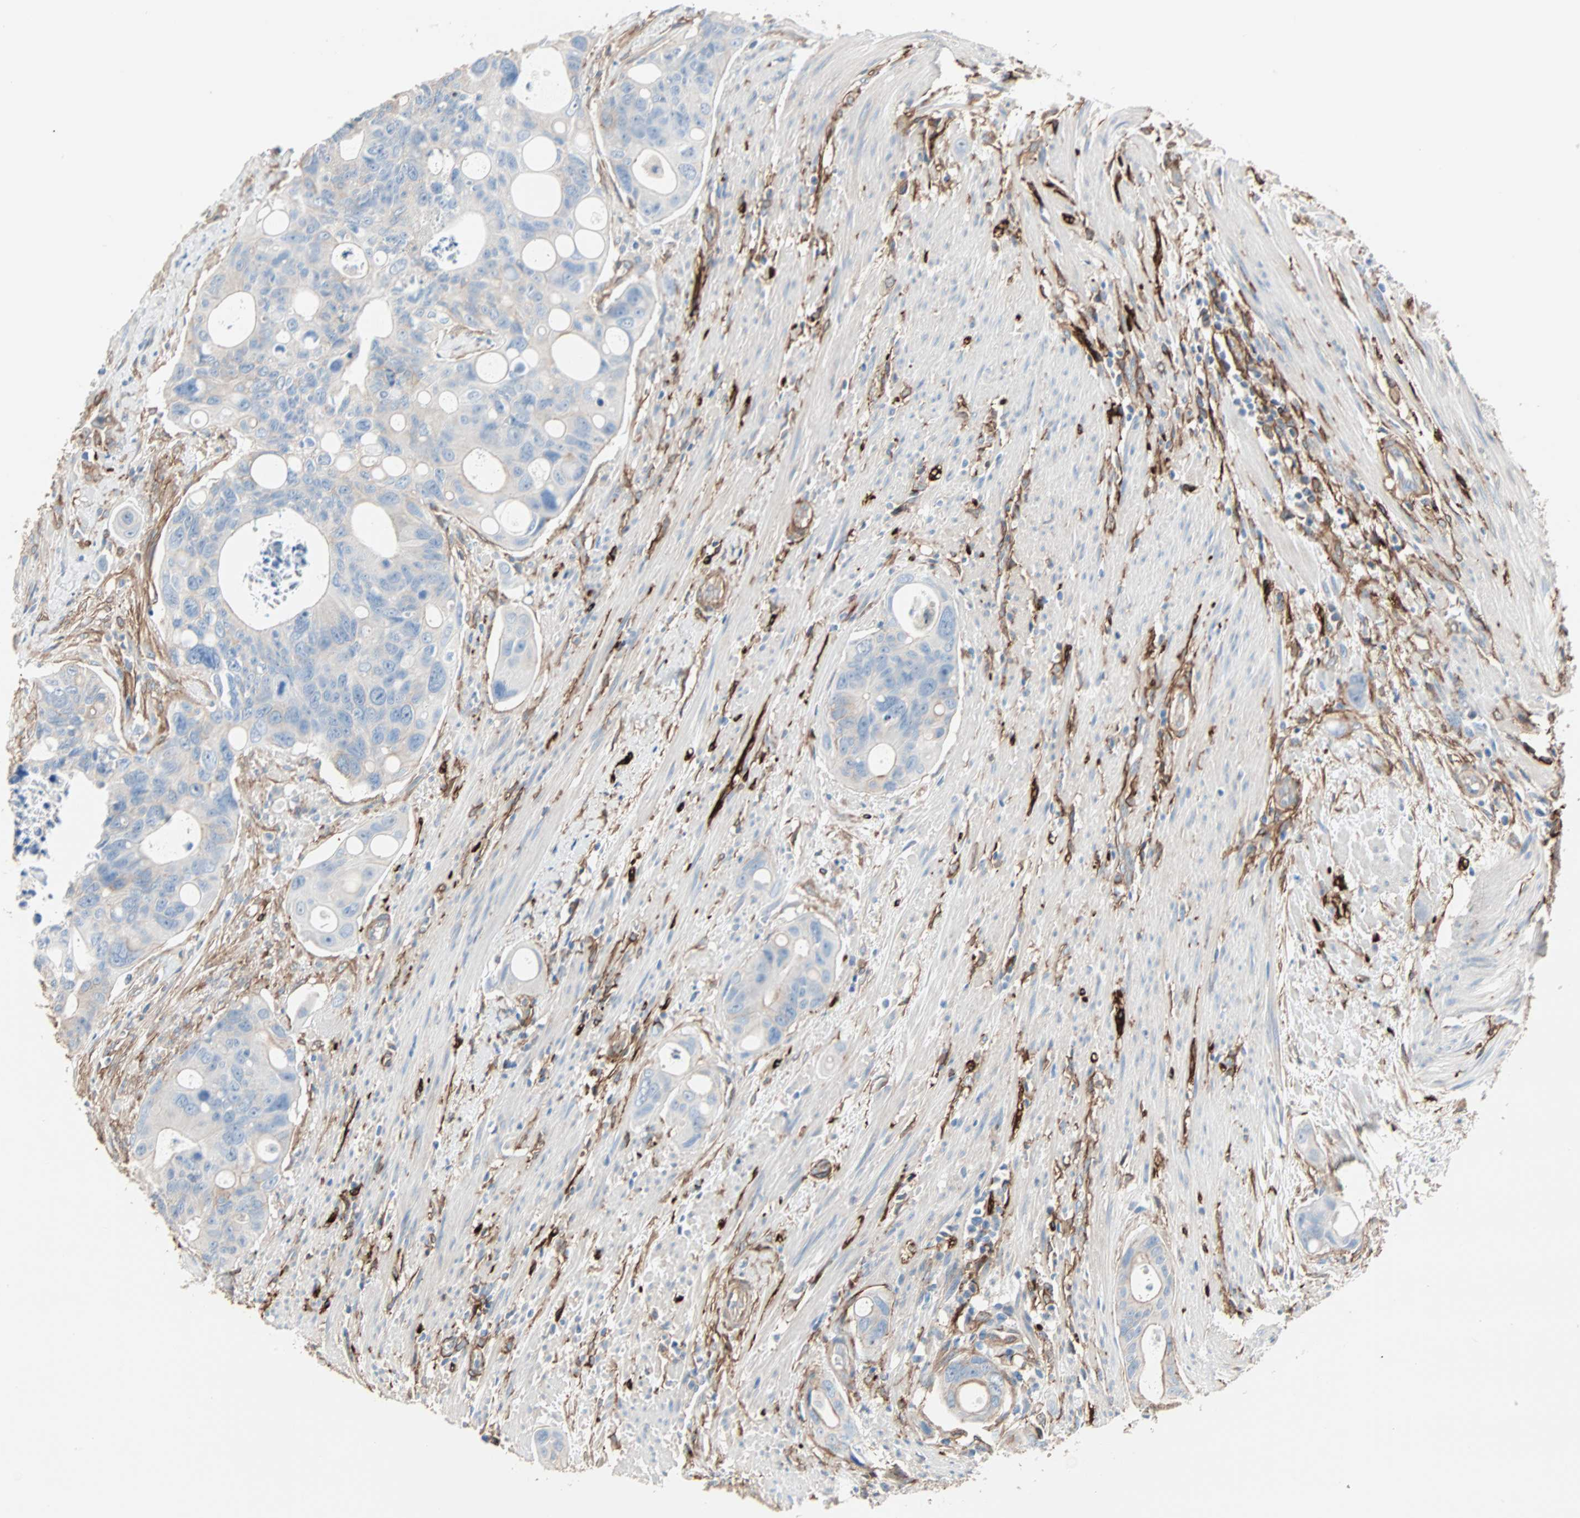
{"staining": {"intensity": "weak", "quantity": "25%-75%", "location": "cytoplasmic/membranous"}, "tissue": "colorectal cancer", "cell_type": "Tumor cells", "image_type": "cancer", "snomed": [{"axis": "morphology", "description": "Adenocarcinoma, NOS"}, {"axis": "topography", "description": "Colon"}], "caption": "The micrograph shows staining of colorectal cancer, revealing weak cytoplasmic/membranous protein staining (brown color) within tumor cells. (brown staining indicates protein expression, while blue staining denotes nuclei).", "gene": "EPB41L2", "patient": {"sex": "female", "age": 57}}